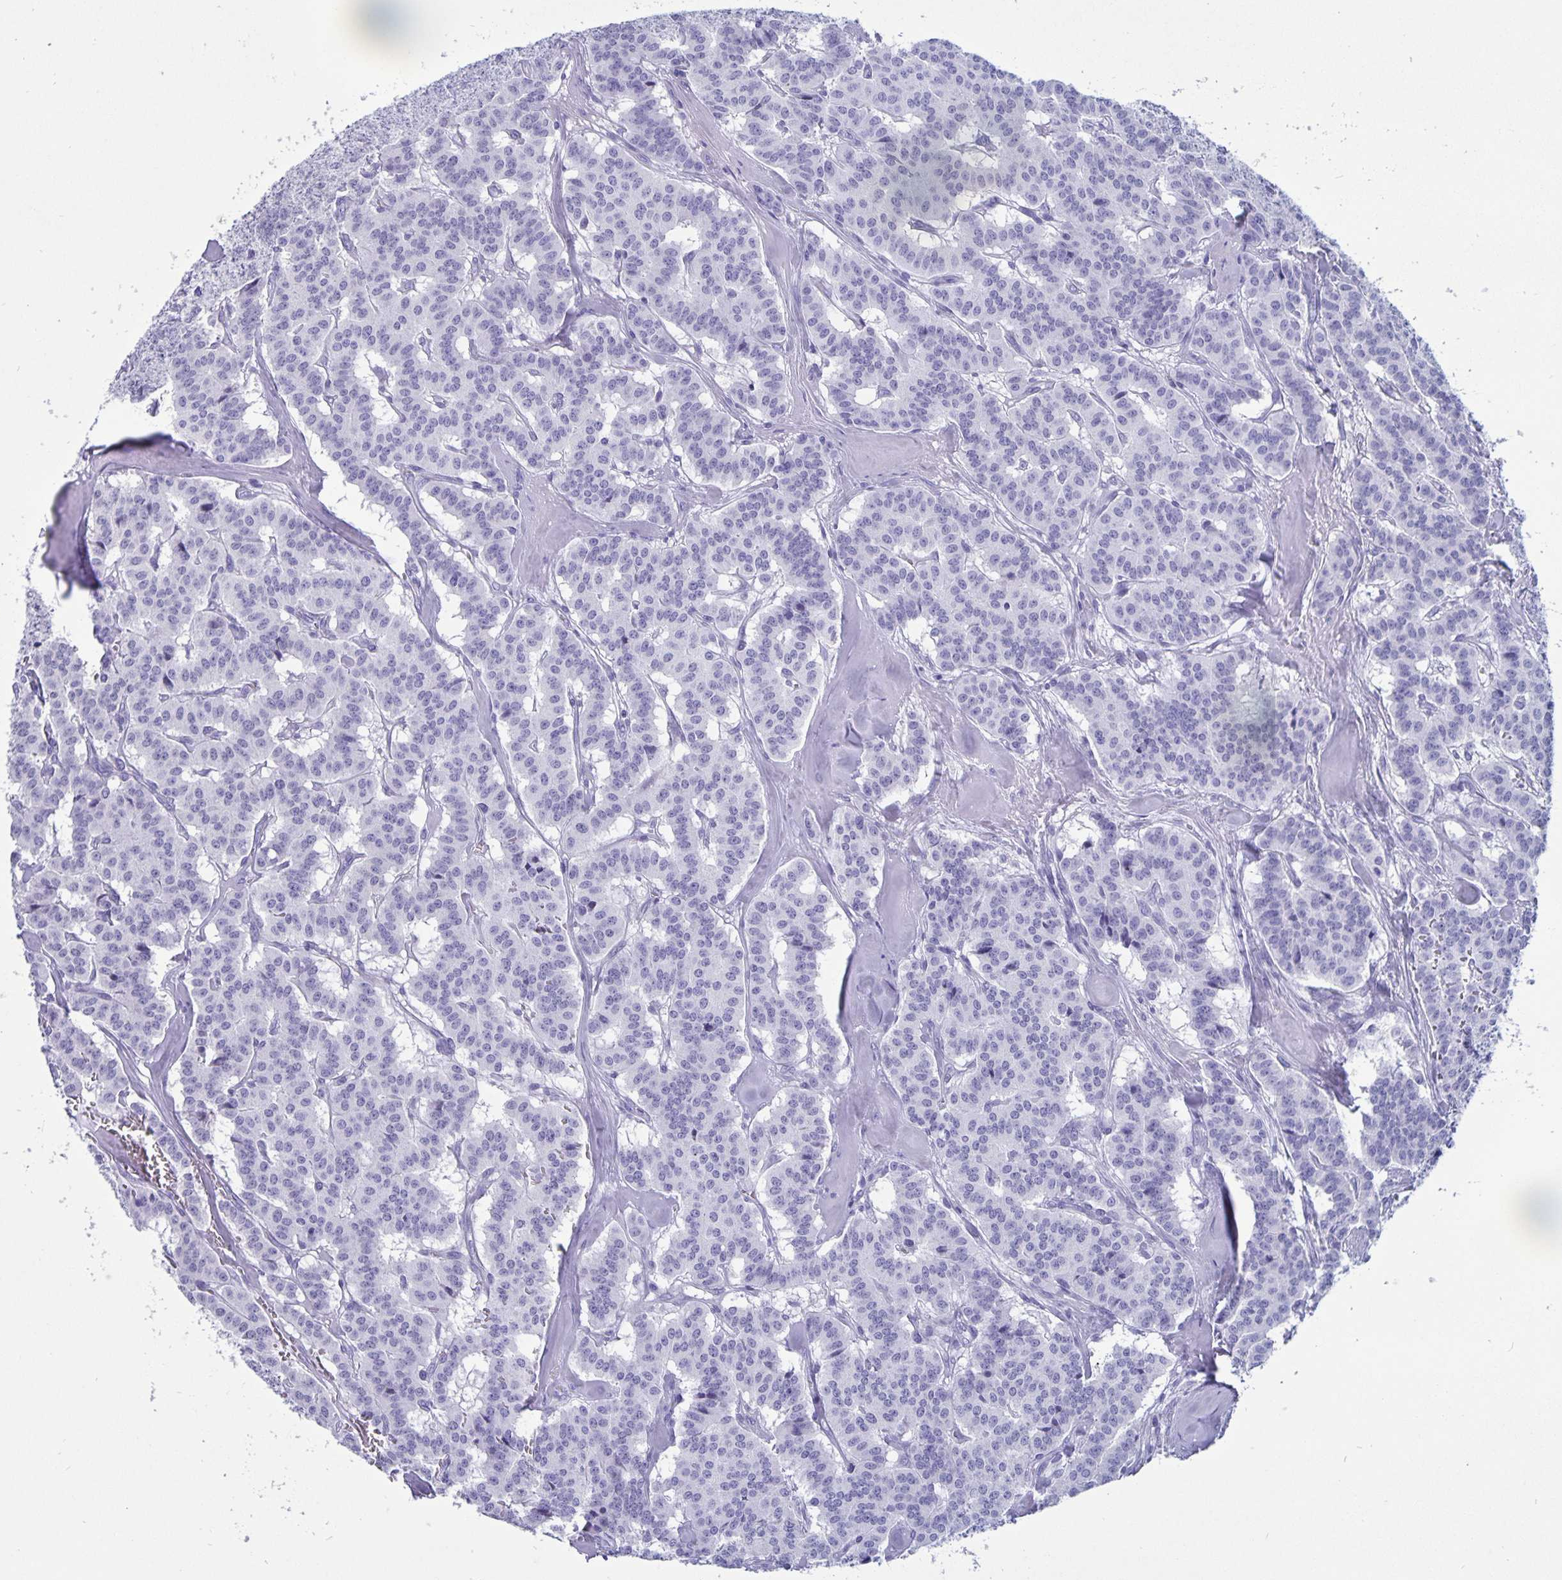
{"staining": {"intensity": "negative", "quantity": "none", "location": "none"}, "tissue": "carcinoid", "cell_type": "Tumor cells", "image_type": "cancer", "snomed": [{"axis": "morphology", "description": "Normal tissue, NOS"}, {"axis": "morphology", "description": "Carcinoid, malignant, NOS"}, {"axis": "topography", "description": "Lung"}], "caption": "This image is of malignant carcinoid stained with IHC to label a protein in brown with the nuclei are counter-stained blue. There is no positivity in tumor cells.", "gene": "BPIFA3", "patient": {"sex": "female", "age": 46}}